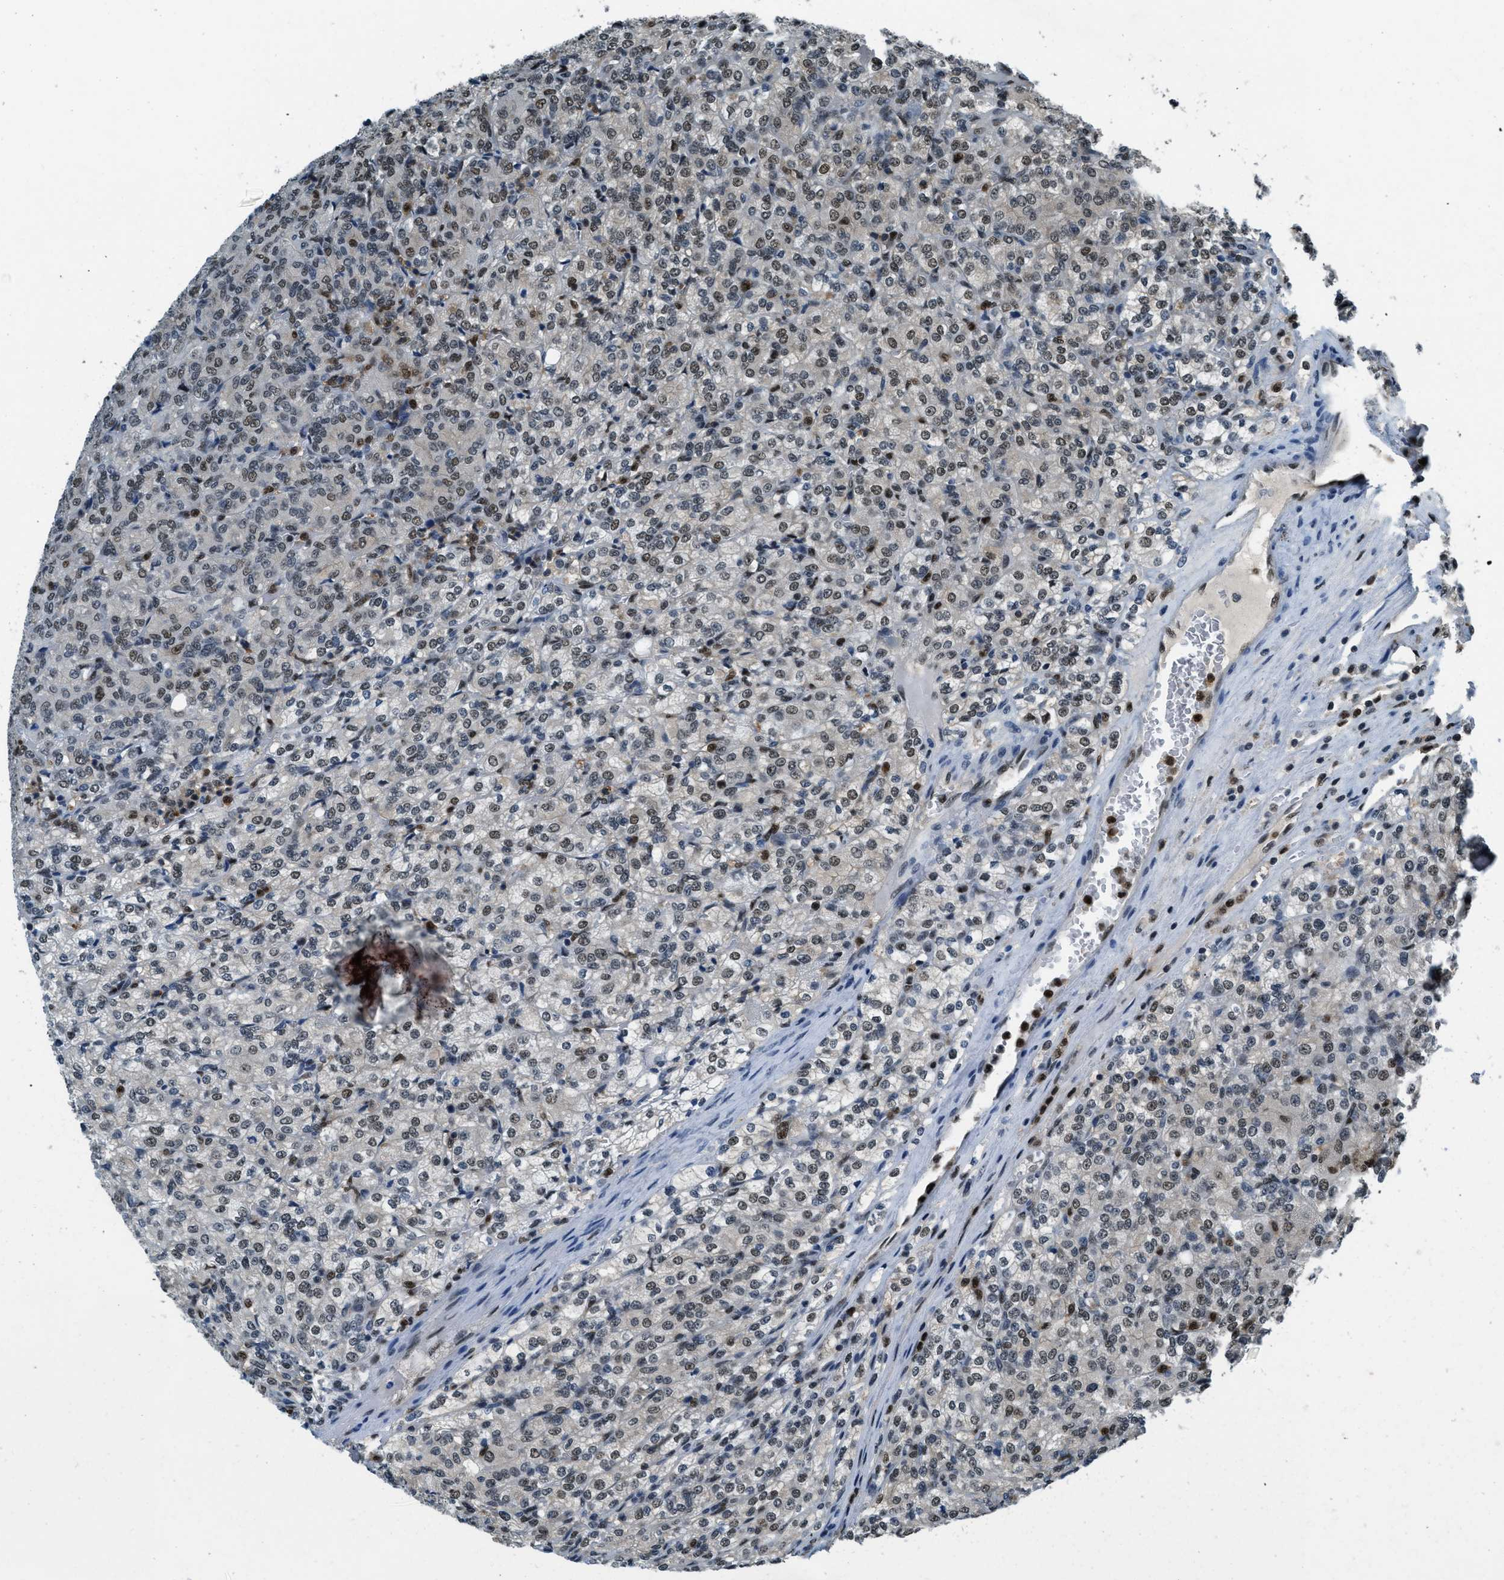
{"staining": {"intensity": "moderate", "quantity": "25%-75%", "location": "nuclear"}, "tissue": "renal cancer", "cell_type": "Tumor cells", "image_type": "cancer", "snomed": [{"axis": "morphology", "description": "Adenocarcinoma, NOS"}, {"axis": "topography", "description": "Kidney"}], "caption": "This image displays immunohistochemistry staining of human renal cancer, with medium moderate nuclear positivity in about 25%-75% of tumor cells.", "gene": "OGFR", "patient": {"sex": "male", "age": 77}}